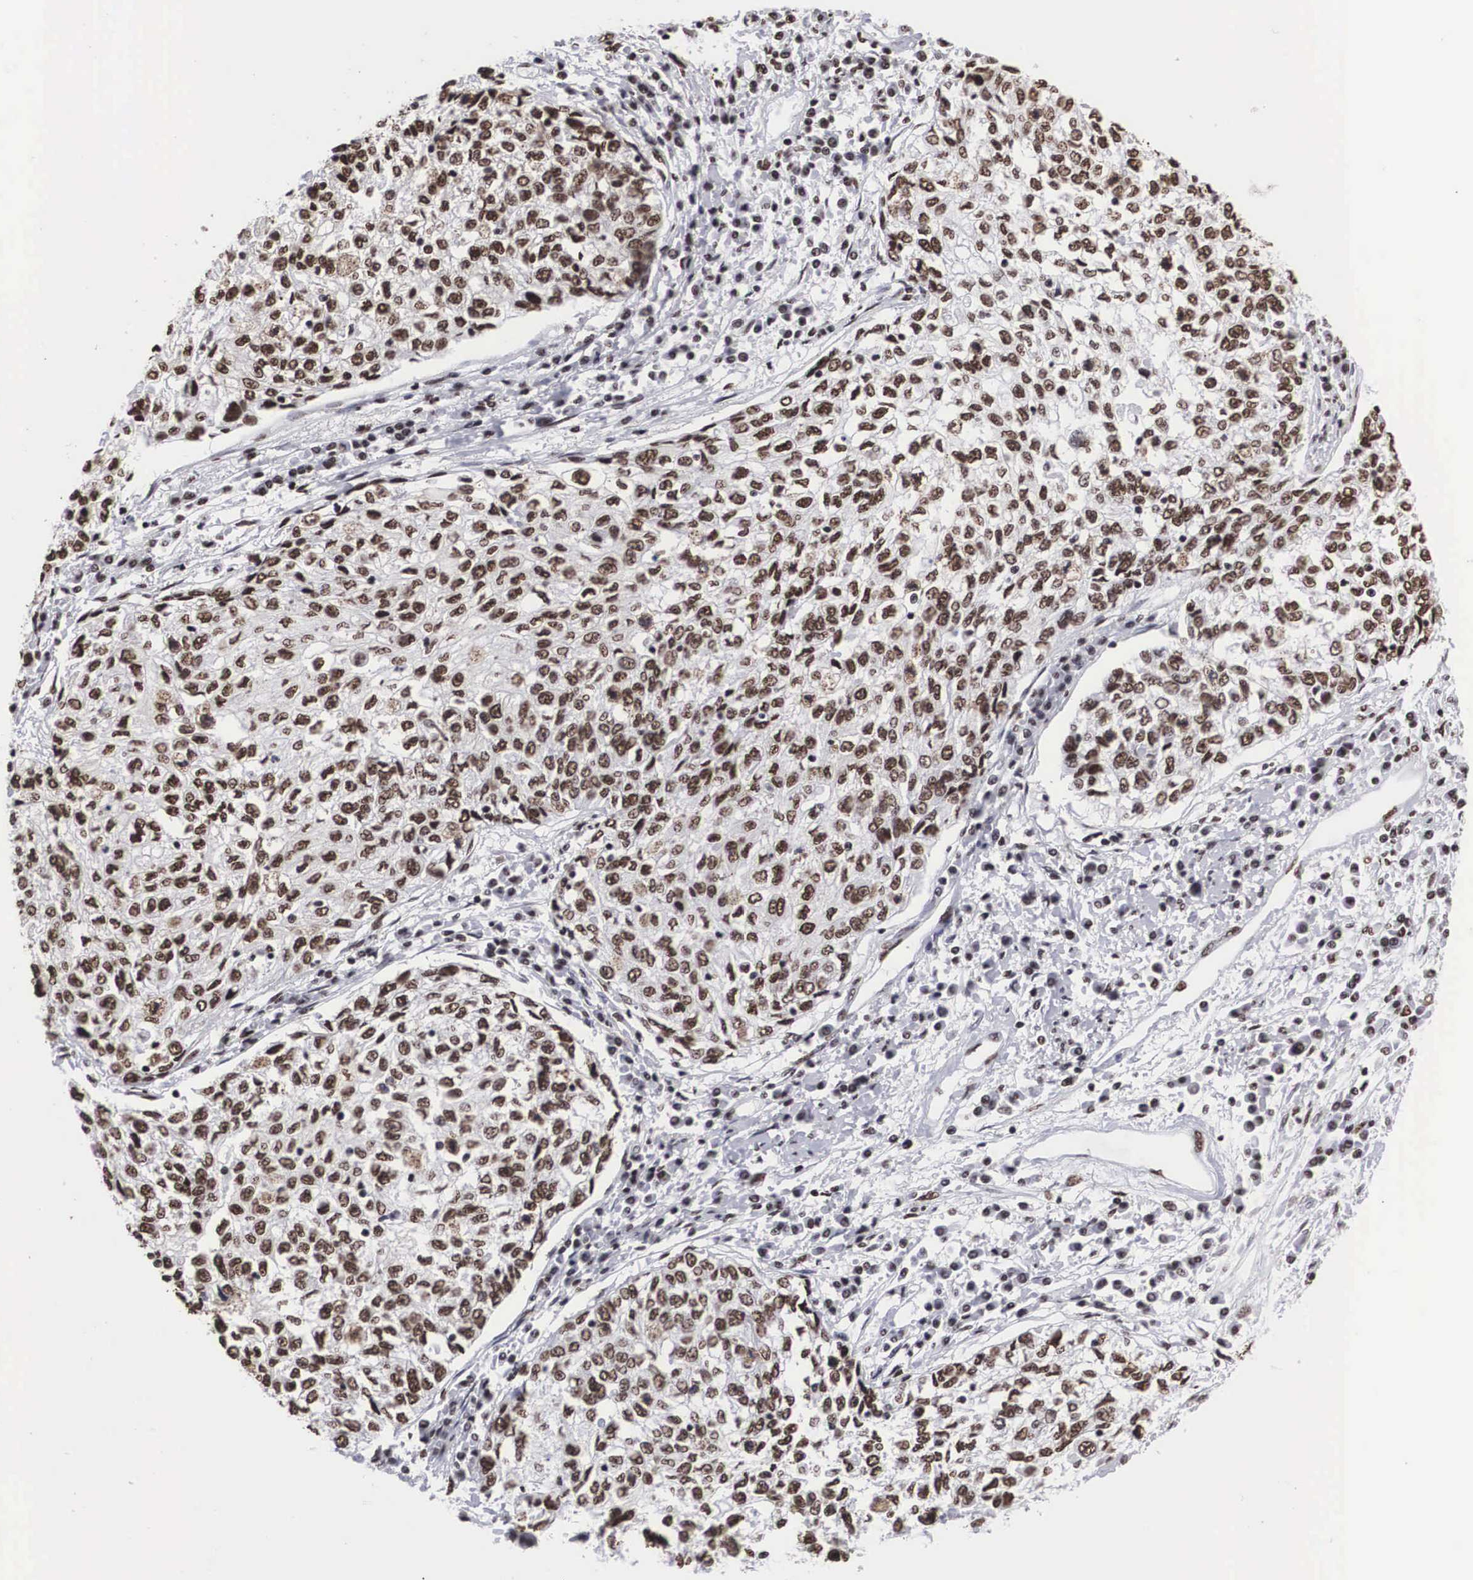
{"staining": {"intensity": "moderate", "quantity": ">75%", "location": "nuclear"}, "tissue": "cervical cancer", "cell_type": "Tumor cells", "image_type": "cancer", "snomed": [{"axis": "morphology", "description": "Squamous cell carcinoma, NOS"}, {"axis": "topography", "description": "Cervix"}], "caption": "A histopathology image showing moderate nuclear expression in approximately >75% of tumor cells in squamous cell carcinoma (cervical), as visualized by brown immunohistochemical staining.", "gene": "ACIN1", "patient": {"sex": "female", "age": 57}}